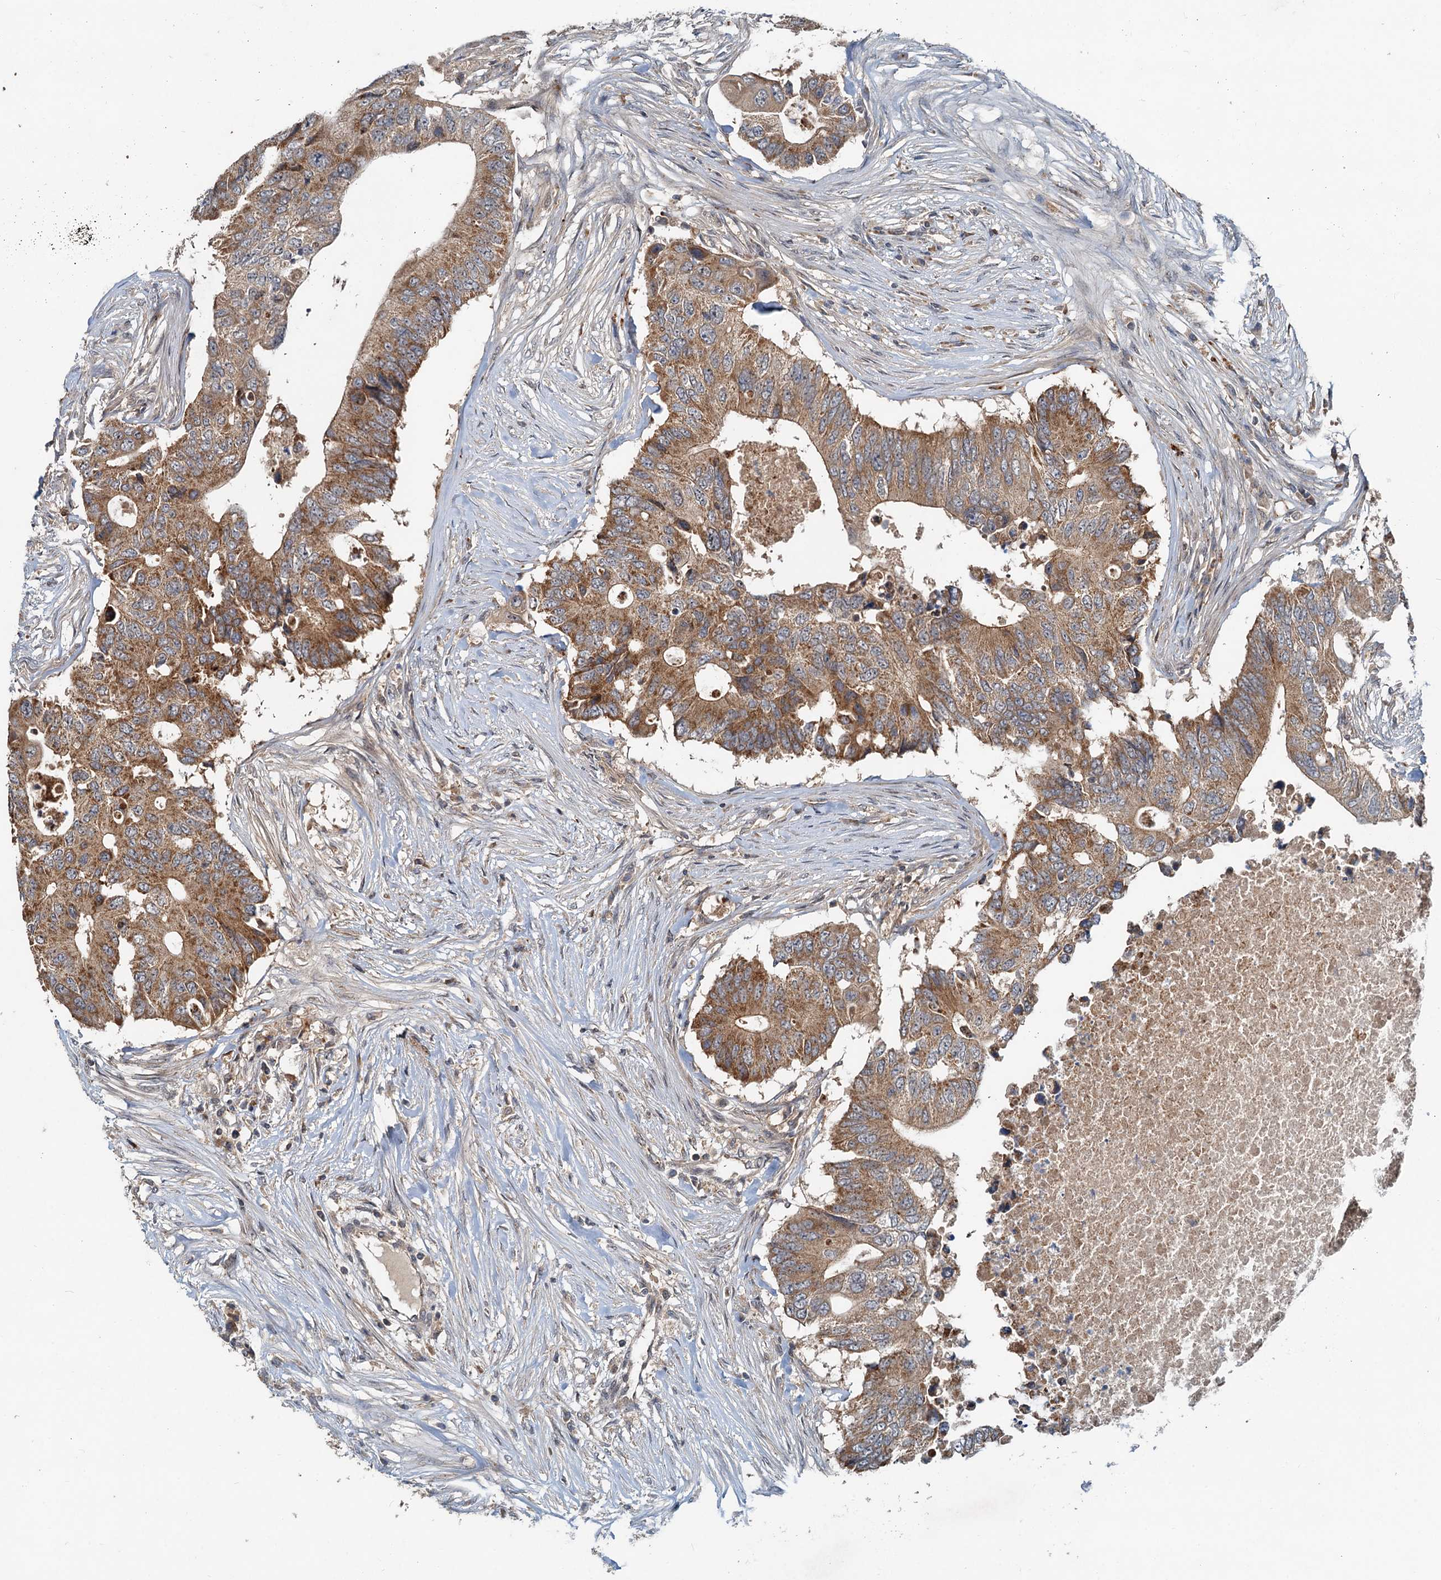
{"staining": {"intensity": "moderate", "quantity": ">75%", "location": "cytoplasmic/membranous"}, "tissue": "colorectal cancer", "cell_type": "Tumor cells", "image_type": "cancer", "snomed": [{"axis": "morphology", "description": "Adenocarcinoma, NOS"}, {"axis": "topography", "description": "Colon"}], "caption": "Adenocarcinoma (colorectal) stained with a brown dye demonstrates moderate cytoplasmic/membranous positive staining in about >75% of tumor cells.", "gene": "CEP68", "patient": {"sex": "male", "age": 71}}